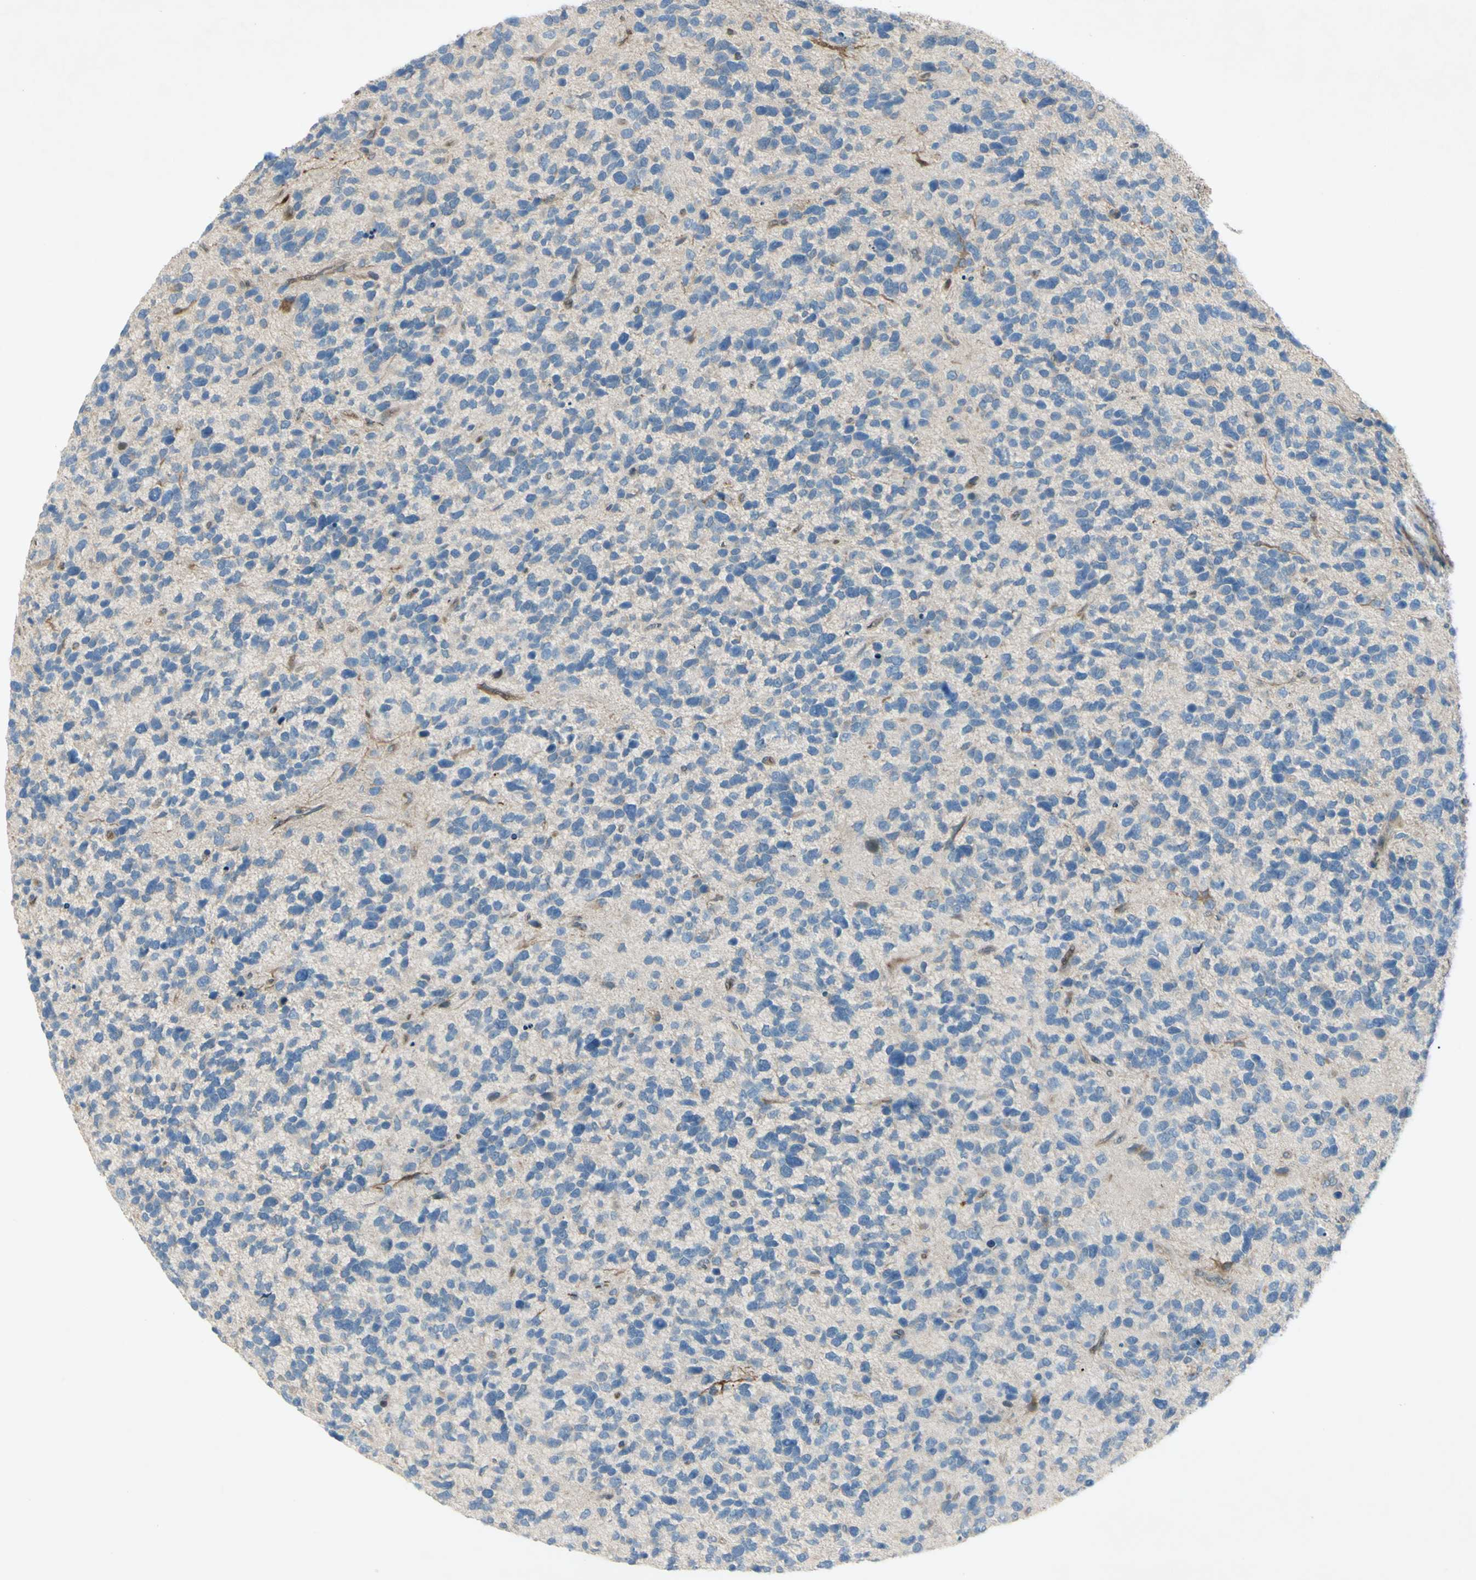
{"staining": {"intensity": "weak", "quantity": "<25%", "location": "cytoplasmic/membranous"}, "tissue": "glioma", "cell_type": "Tumor cells", "image_type": "cancer", "snomed": [{"axis": "morphology", "description": "Glioma, malignant, High grade"}, {"axis": "topography", "description": "Brain"}], "caption": "Photomicrograph shows no protein expression in tumor cells of malignant glioma (high-grade) tissue. Brightfield microscopy of immunohistochemistry (IHC) stained with DAB (brown) and hematoxylin (blue), captured at high magnification.", "gene": "C1orf159", "patient": {"sex": "female", "age": 58}}